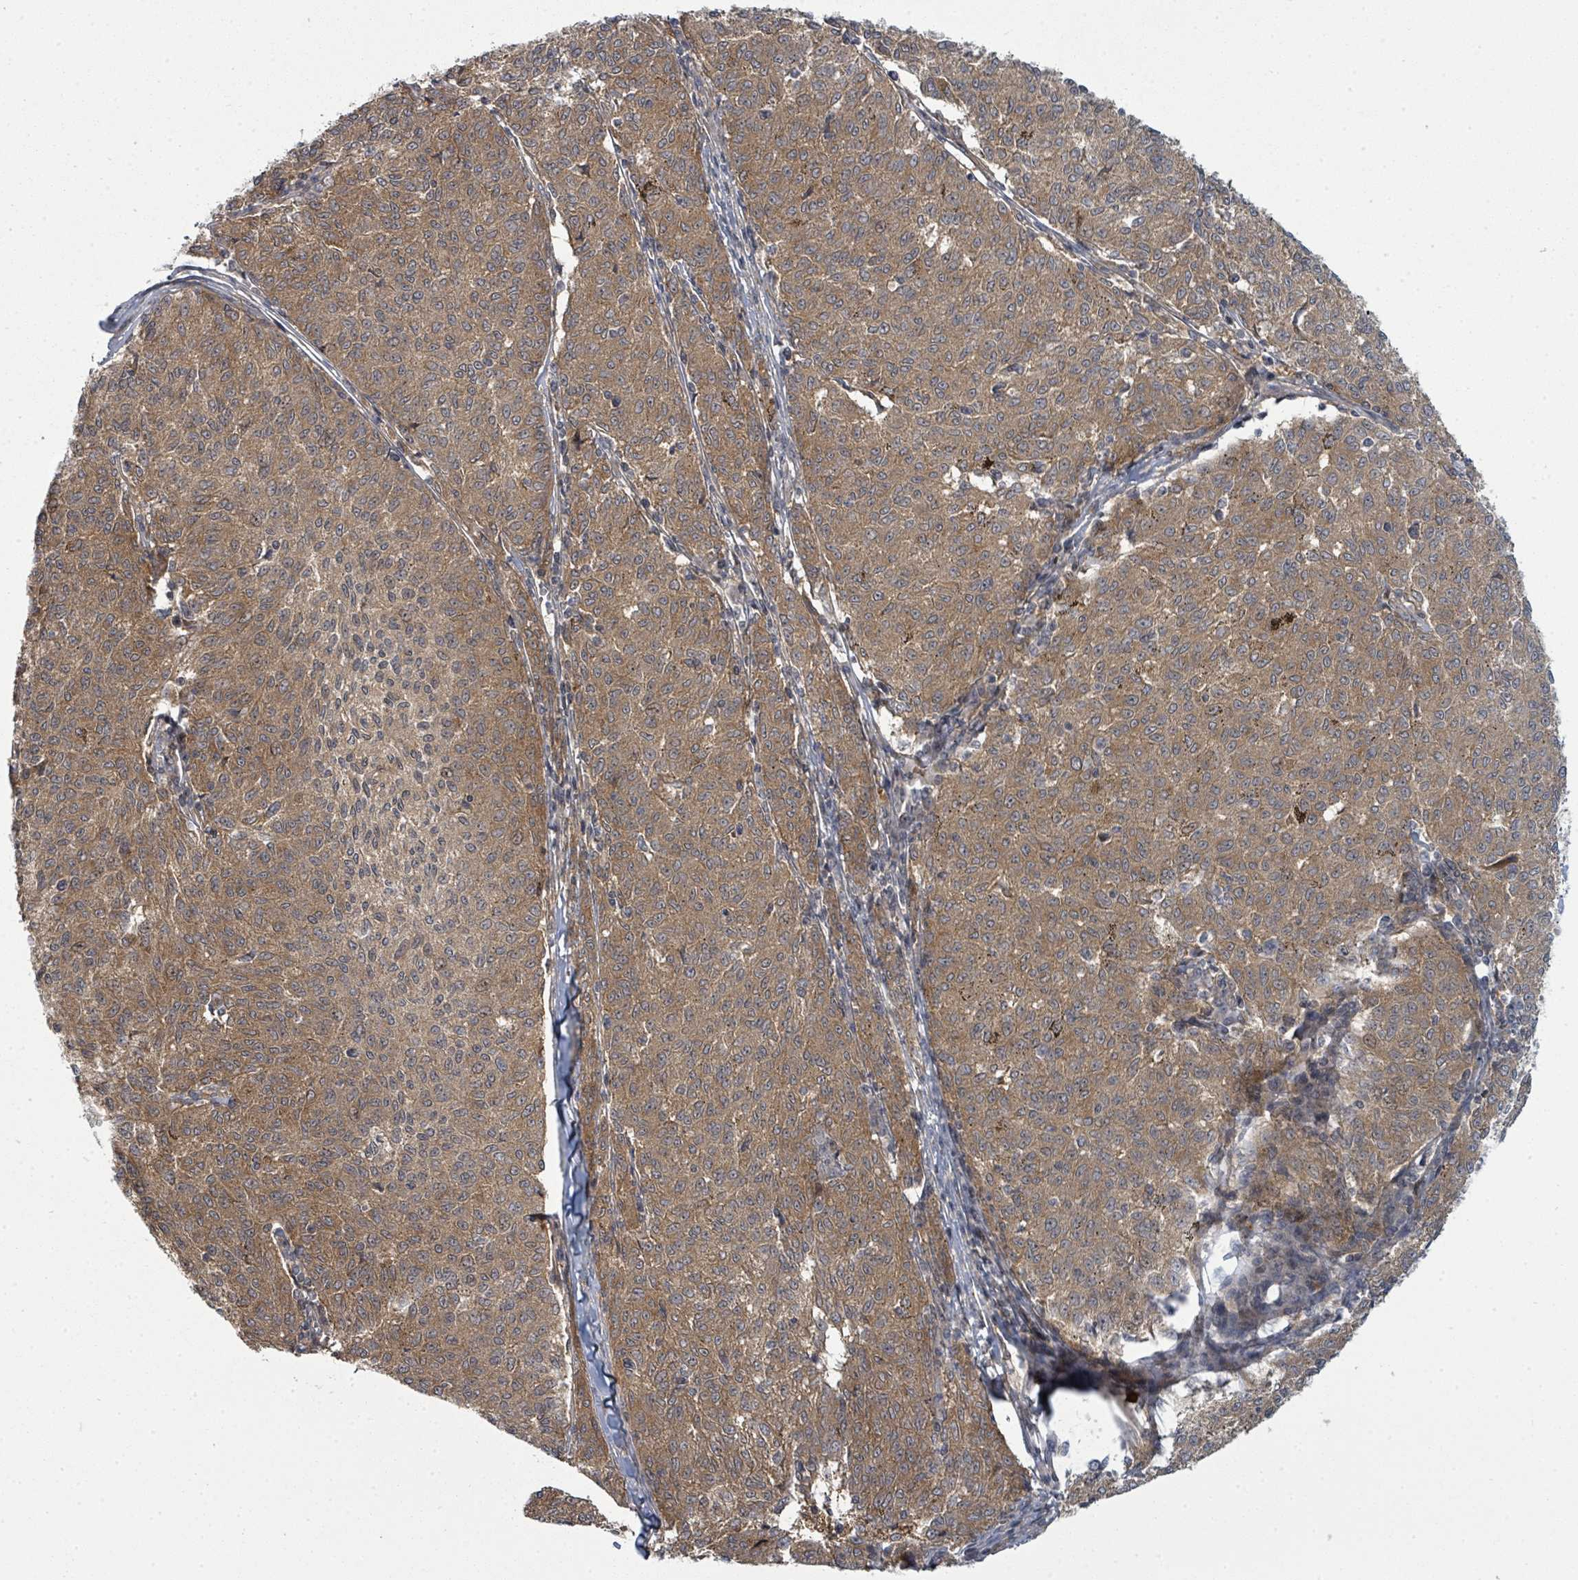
{"staining": {"intensity": "moderate", "quantity": ">75%", "location": "cytoplasmic/membranous"}, "tissue": "melanoma", "cell_type": "Tumor cells", "image_type": "cancer", "snomed": [{"axis": "morphology", "description": "Malignant melanoma, NOS"}, {"axis": "topography", "description": "Skin"}], "caption": "IHC staining of malignant melanoma, which displays medium levels of moderate cytoplasmic/membranous expression in approximately >75% of tumor cells indicating moderate cytoplasmic/membranous protein staining. The staining was performed using DAB (brown) for protein detection and nuclei were counterstained in hematoxylin (blue).", "gene": "PSMG2", "patient": {"sex": "female", "age": 72}}